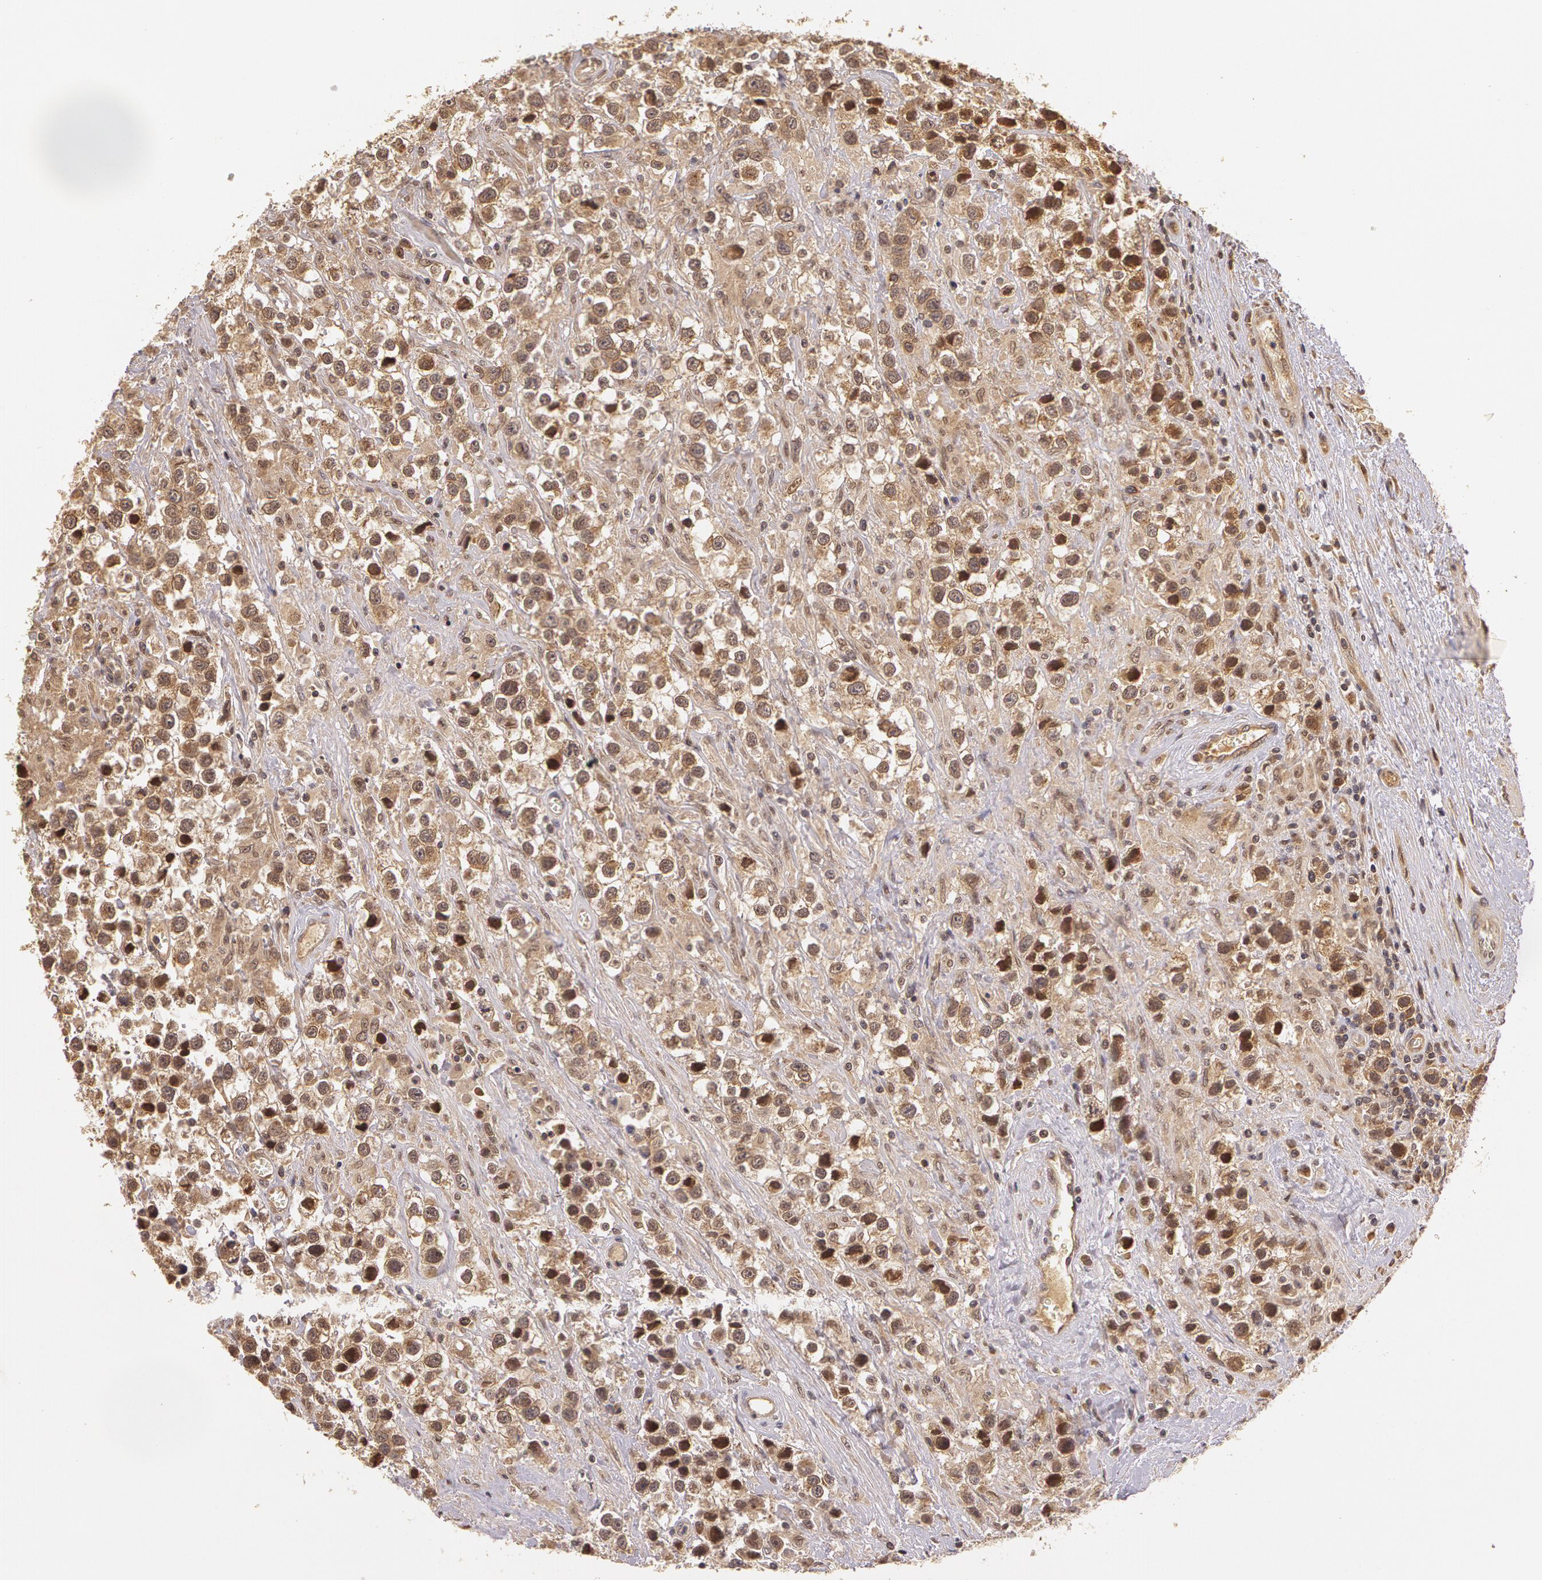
{"staining": {"intensity": "moderate", "quantity": ">75%", "location": "cytoplasmic/membranous"}, "tissue": "testis cancer", "cell_type": "Tumor cells", "image_type": "cancer", "snomed": [{"axis": "morphology", "description": "Seminoma, NOS"}, {"axis": "topography", "description": "Testis"}], "caption": "Seminoma (testis) stained with DAB immunohistochemistry shows medium levels of moderate cytoplasmic/membranous expression in approximately >75% of tumor cells.", "gene": "ASCC2", "patient": {"sex": "male", "age": 43}}